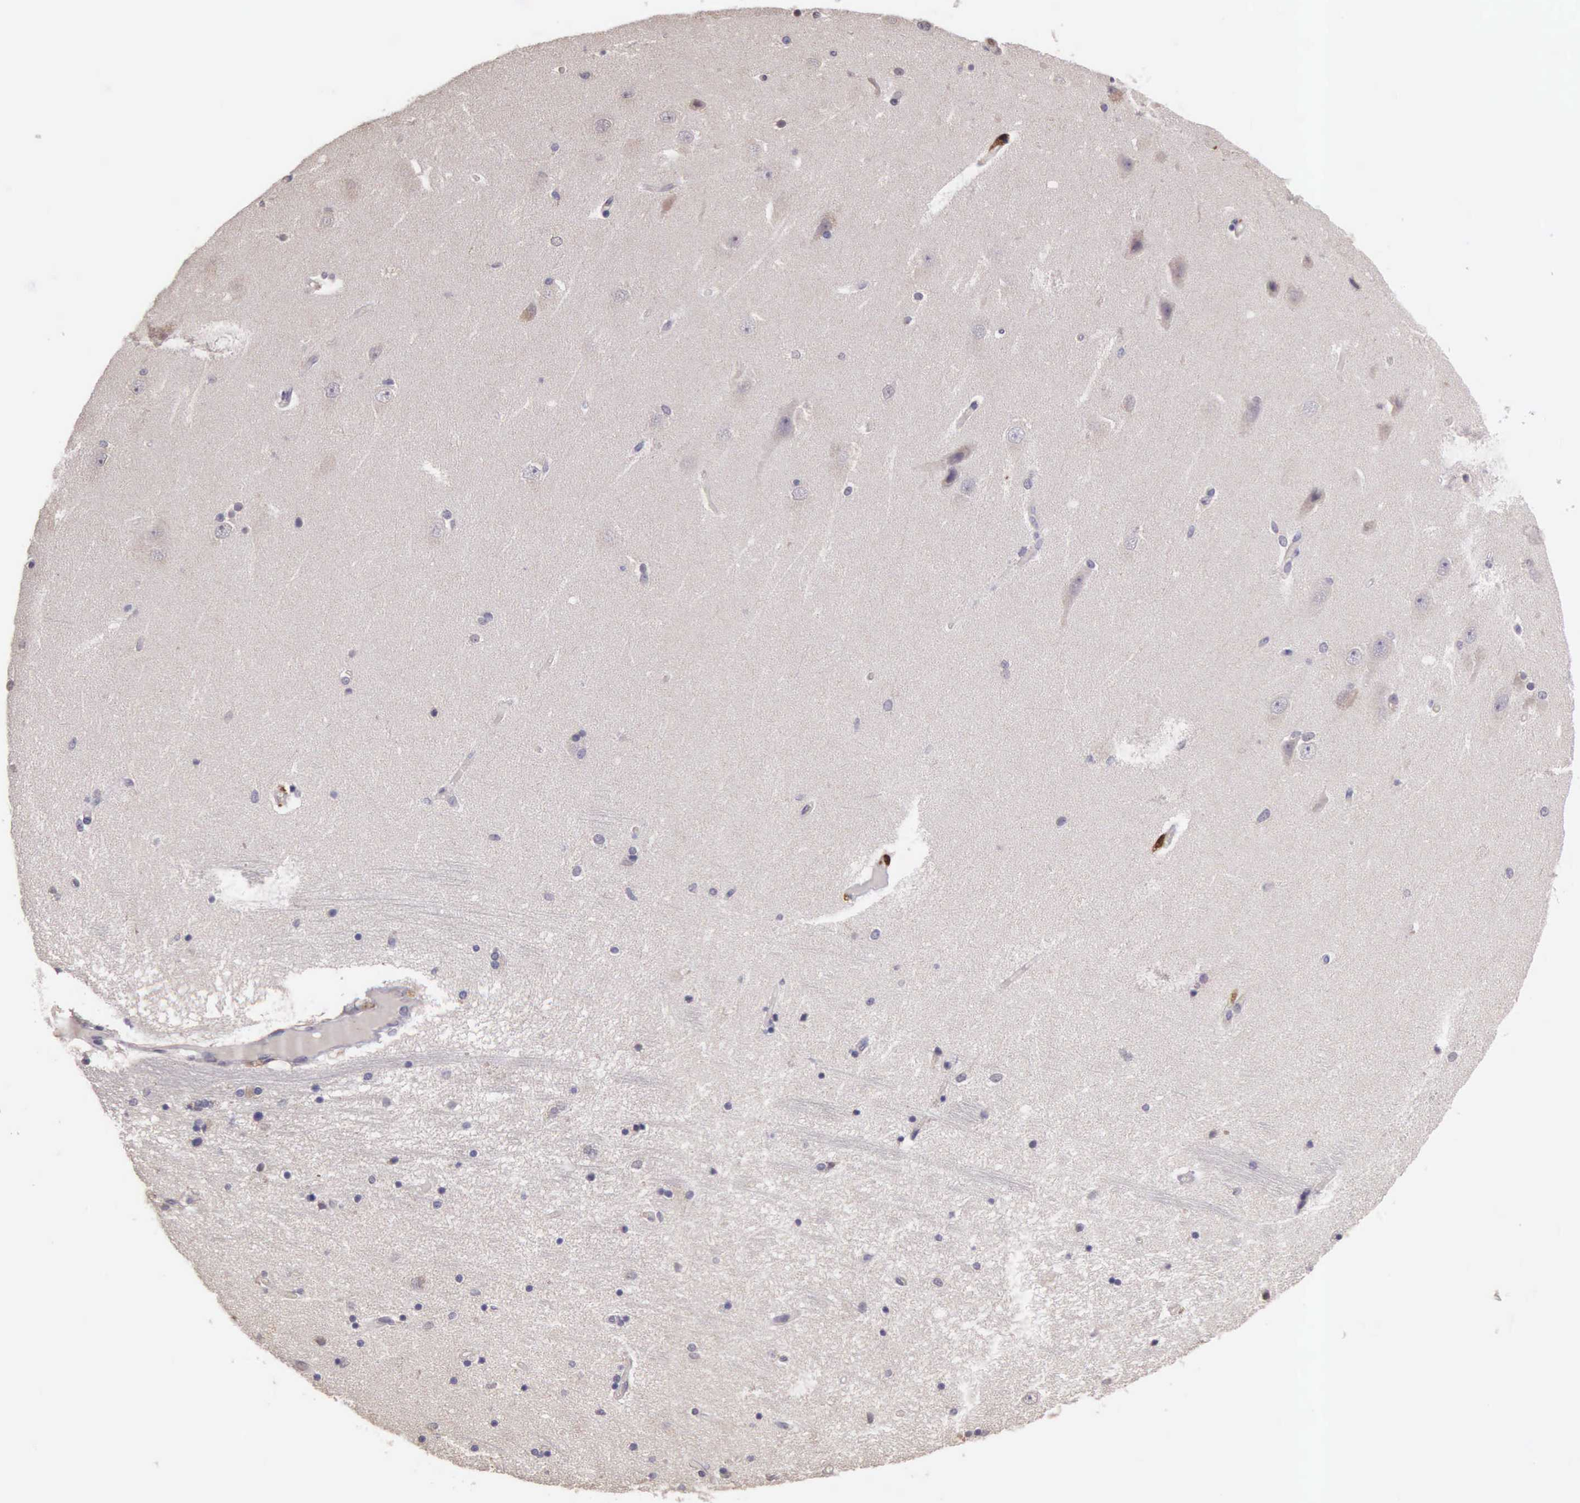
{"staining": {"intensity": "negative", "quantity": "none", "location": "none"}, "tissue": "hippocampus", "cell_type": "Glial cells", "image_type": "normal", "snomed": [{"axis": "morphology", "description": "Normal tissue, NOS"}, {"axis": "topography", "description": "Hippocampus"}], "caption": "An image of hippocampus stained for a protein displays no brown staining in glial cells. Nuclei are stained in blue.", "gene": "CDC45", "patient": {"sex": "female", "age": 54}}